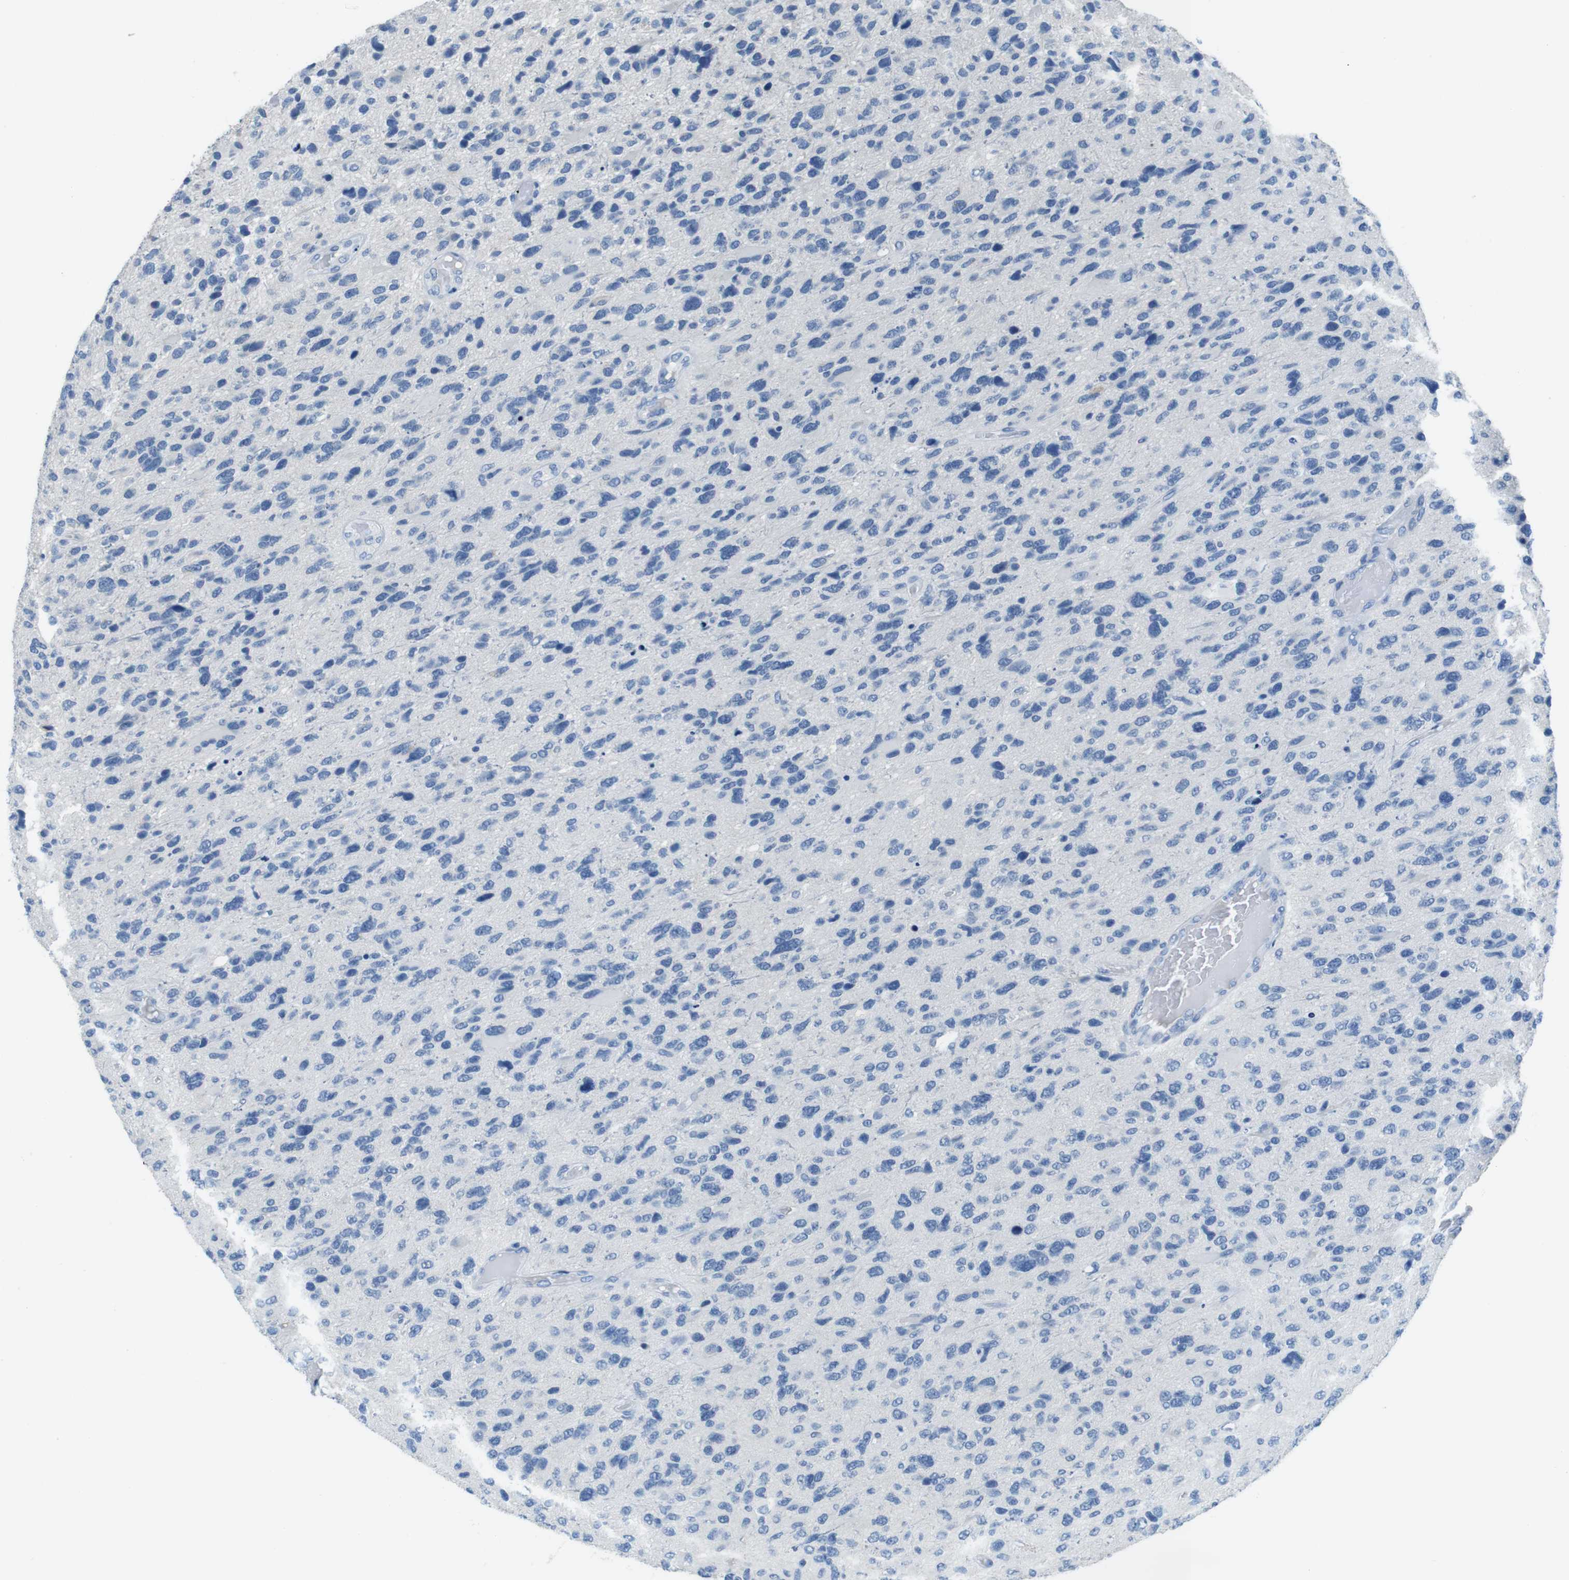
{"staining": {"intensity": "negative", "quantity": "none", "location": "none"}, "tissue": "glioma", "cell_type": "Tumor cells", "image_type": "cancer", "snomed": [{"axis": "morphology", "description": "Glioma, malignant, High grade"}, {"axis": "topography", "description": "Brain"}], "caption": "Immunohistochemical staining of glioma exhibits no significant staining in tumor cells. (Stains: DAB IHC with hematoxylin counter stain, Microscopy: brightfield microscopy at high magnification).", "gene": "SLC35A3", "patient": {"sex": "female", "age": 58}}